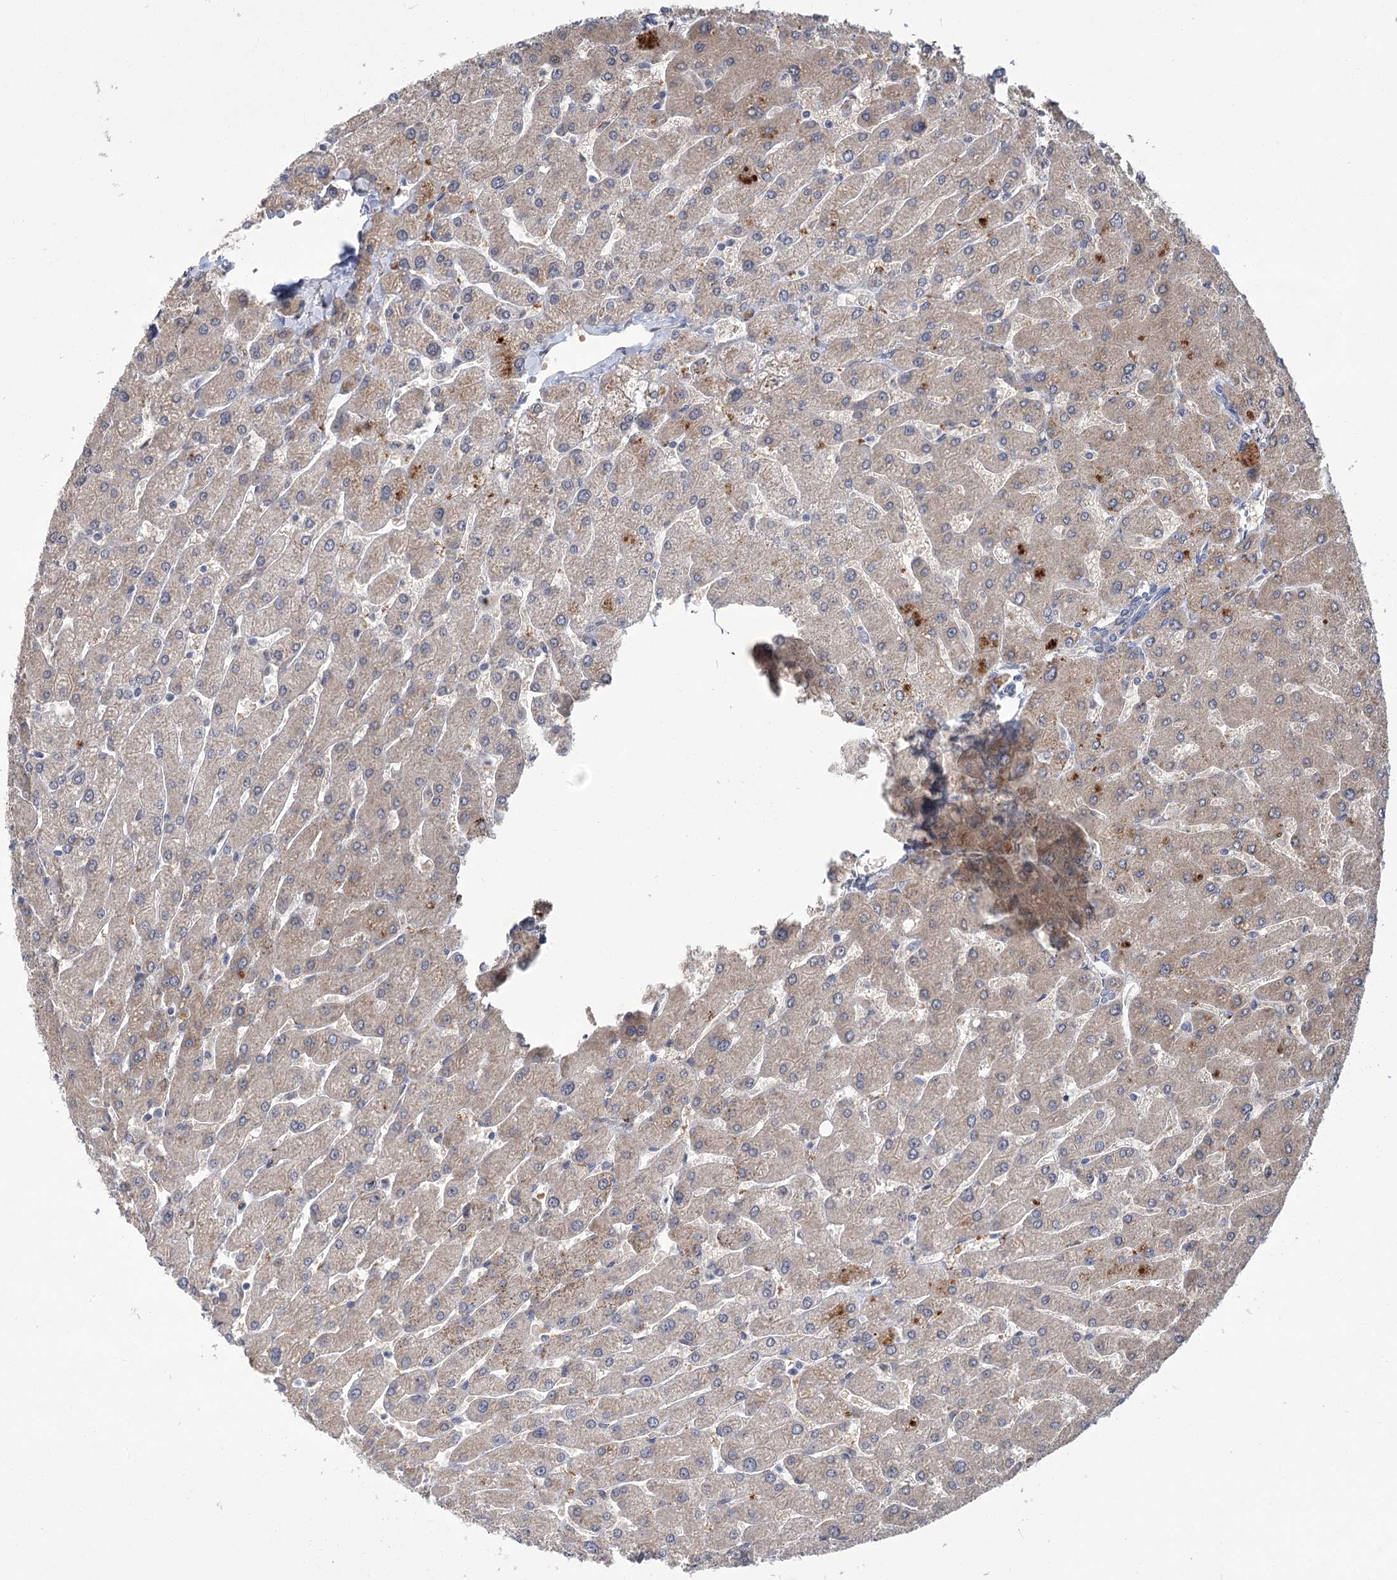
{"staining": {"intensity": "strong", "quantity": "25%-75%", "location": "cytoplasmic/membranous"}, "tissue": "liver", "cell_type": "Hepatocytes", "image_type": "normal", "snomed": [{"axis": "morphology", "description": "Normal tissue, NOS"}, {"axis": "topography", "description": "Liver"}], "caption": "Brown immunohistochemical staining in normal liver exhibits strong cytoplasmic/membranous positivity in about 25%-75% of hepatocytes. Ihc stains the protein of interest in brown and the nuclei are stained blue.", "gene": "GCNT4", "patient": {"sex": "male", "age": 55}}